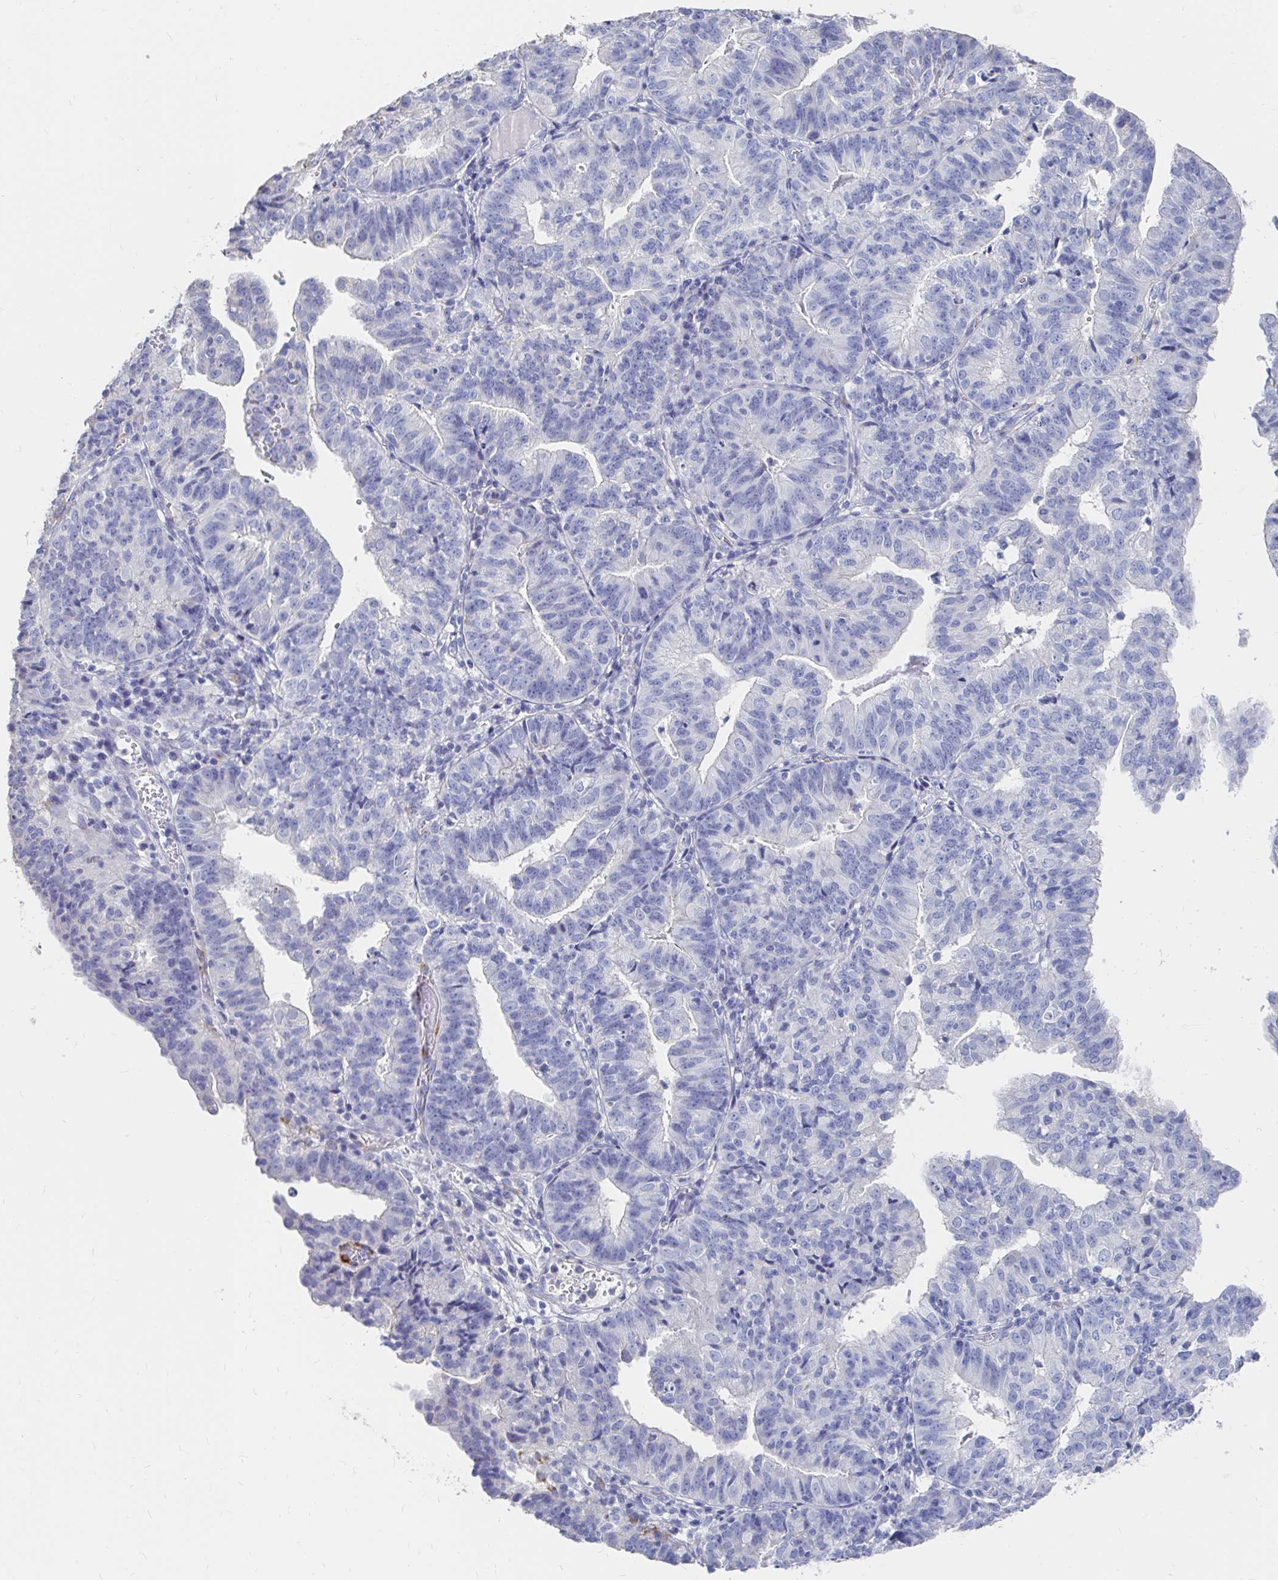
{"staining": {"intensity": "negative", "quantity": "none", "location": "none"}, "tissue": "endometrial cancer", "cell_type": "Tumor cells", "image_type": "cancer", "snomed": [{"axis": "morphology", "description": "Adenocarcinoma, NOS"}, {"axis": "topography", "description": "Endometrium"}], "caption": "High magnification brightfield microscopy of endometrial adenocarcinoma stained with DAB (brown) and counterstained with hematoxylin (blue): tumor cells show no significant staining.", "gene": "LAMC3", "patient": {"sex": "female", "age": 56}}